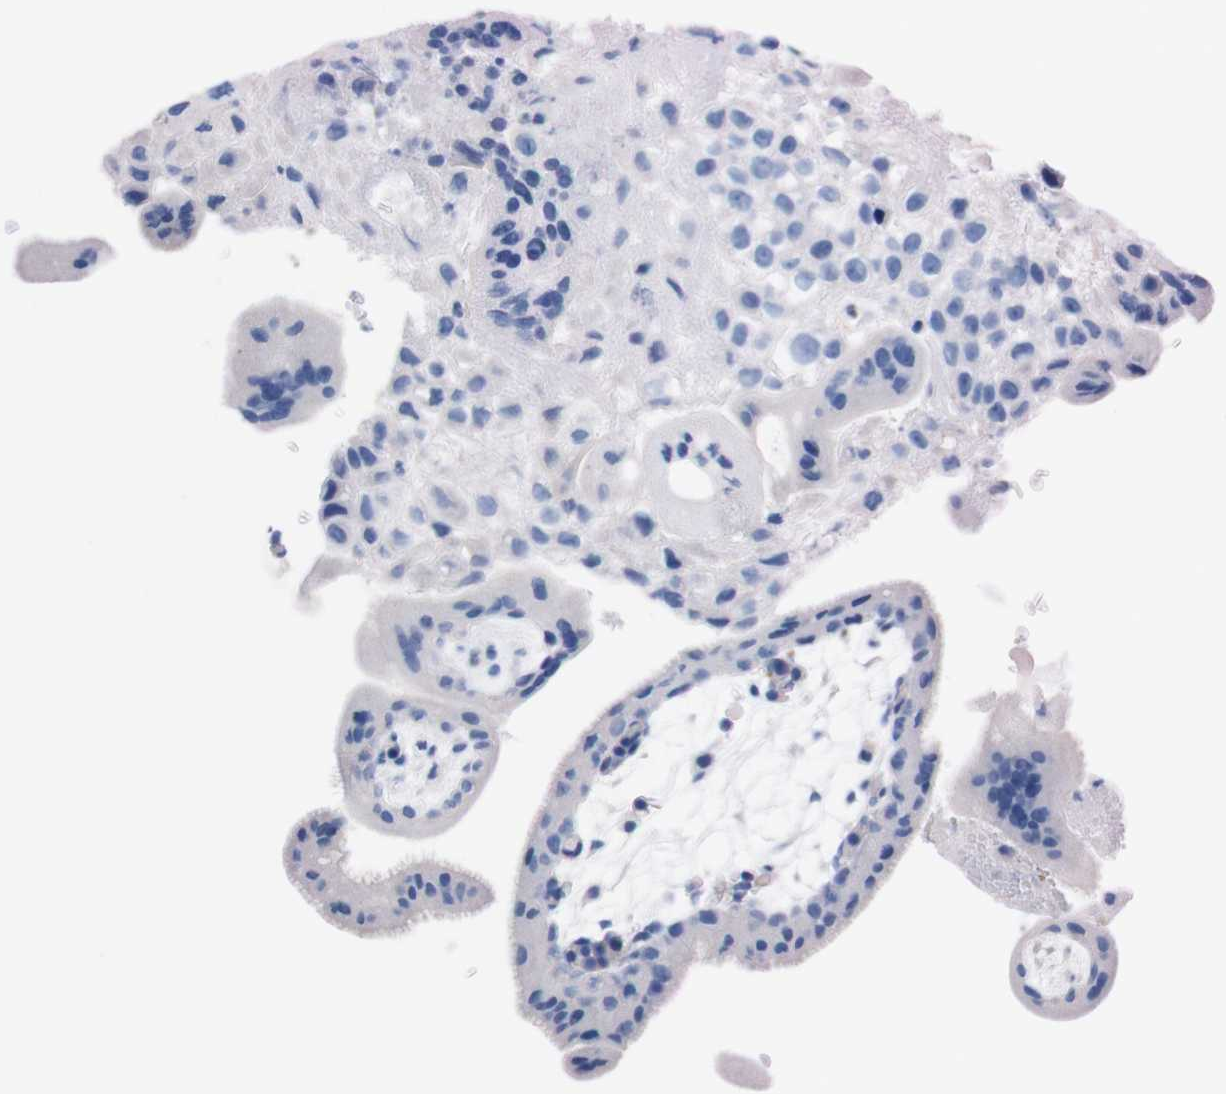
{"staining": {"intensity": "negative", "quantity": "none", "location": "none"}, "tissue": "placenta", "cell_type": "Trophoblastic cells", "image_type": "normal", "snomed": [{"axis": "morphology", "description": "Normal tissue, NOS"}, {"axis": "topography", "description": "Placenta"}], "caption": "Image shows no protein positivity in trophoblastic cells of normal placenta. Brightfield microscopy of IHC stained with DAB (brown) and hematoxylin (blue), captured at high magnification.", "gene": "TMEM243", "patient": {"sex": "female", "age": 35}}